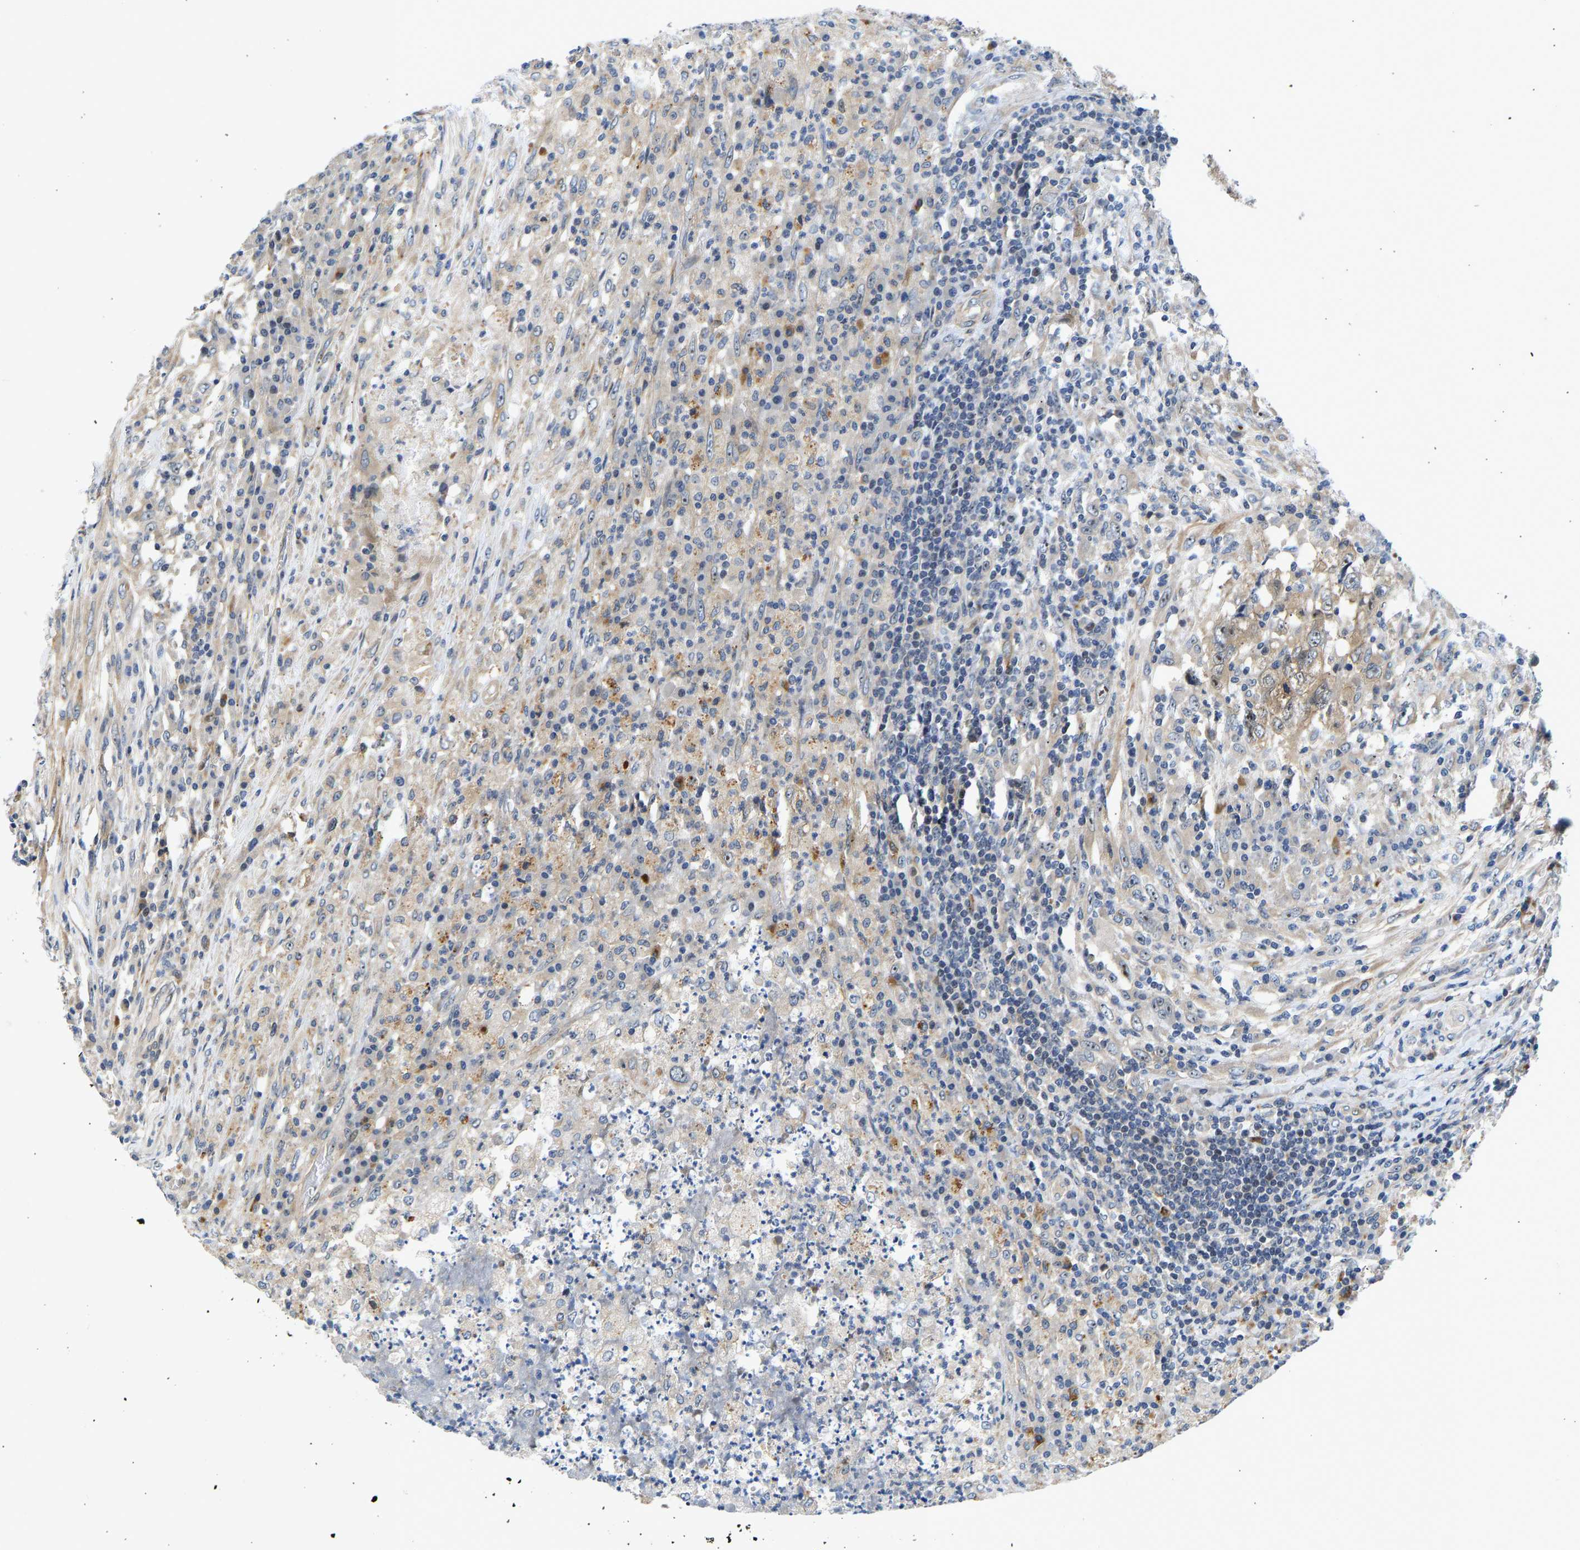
{"staining": {"intensity": "negative", "quantity": "none", "location": "none"}, "tissue": "testis cancer", "cell_type": "Tumor cells", "image_type": "cancer", "snomed": [{"axis": "morphology", "description": "Necrosis, NOS"}, {"axis": "morphology", "description": "Carcinoma, Embryonal, NOS"}, {"axis": "topography", "description": "Testis"}], "caption": "Immunohistochemistry of testis cancer (embryonal carcinoma) demonstrates no expression in tumor cells.", "gene": "RESF1", "patient": {"sex": "male", "age": 19}}